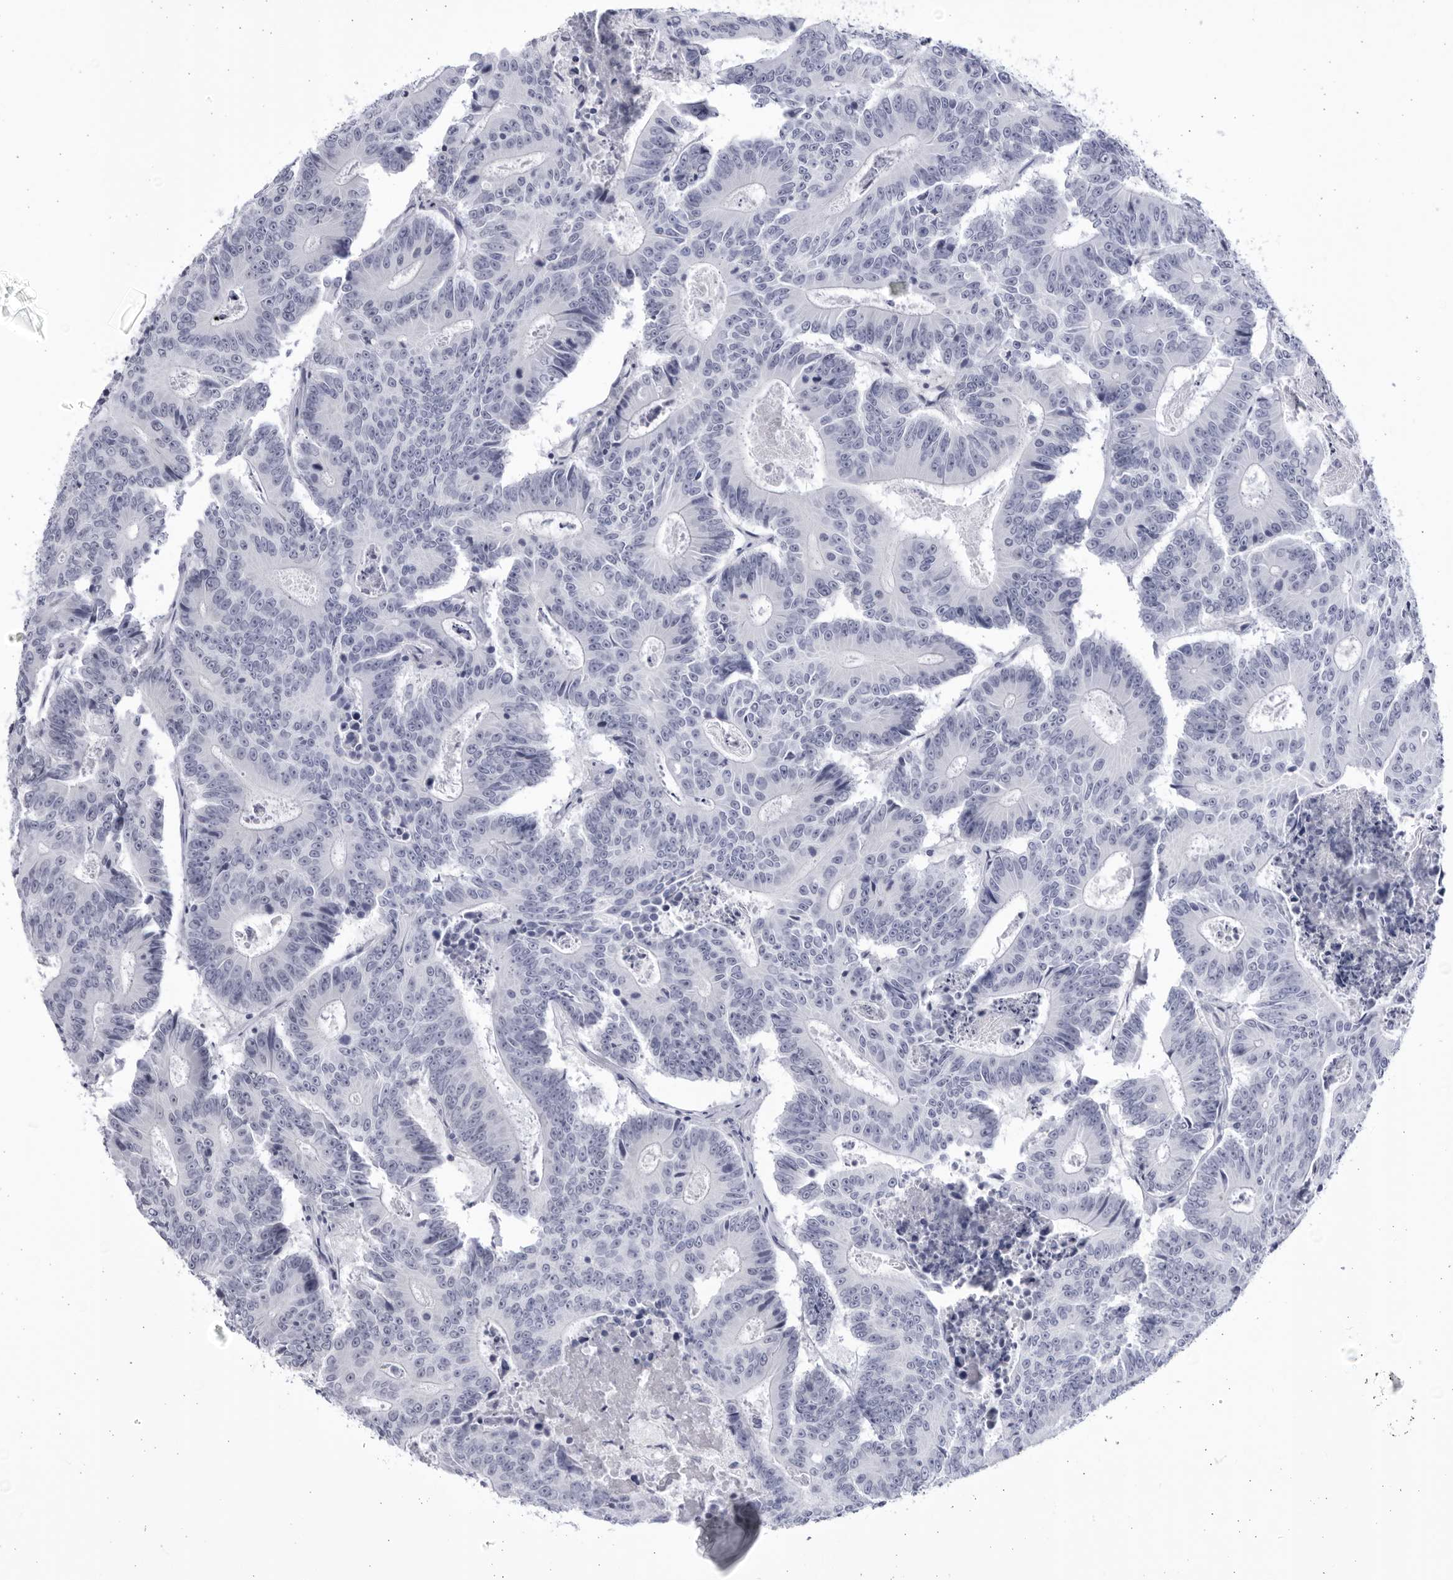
{"staining": {"intensity": "negative", "quantity": "none", "location": "none"}, "tissue": "colorectal cancer", "cell_type": "Tumor cells", "image_type": "cancer", "snomed": [{"axis": "morphology", "description": "Adenocarcinoma, NOS"}, {"axis": "topography", "description": "Colon"}], "caption": "Human colorectal cancer (adenocarcinoma) stained for a protein using IHC shows no expression in tumor cells.", "gene": "CCDC181", "patient": {"sex": "male", "age": 83}}